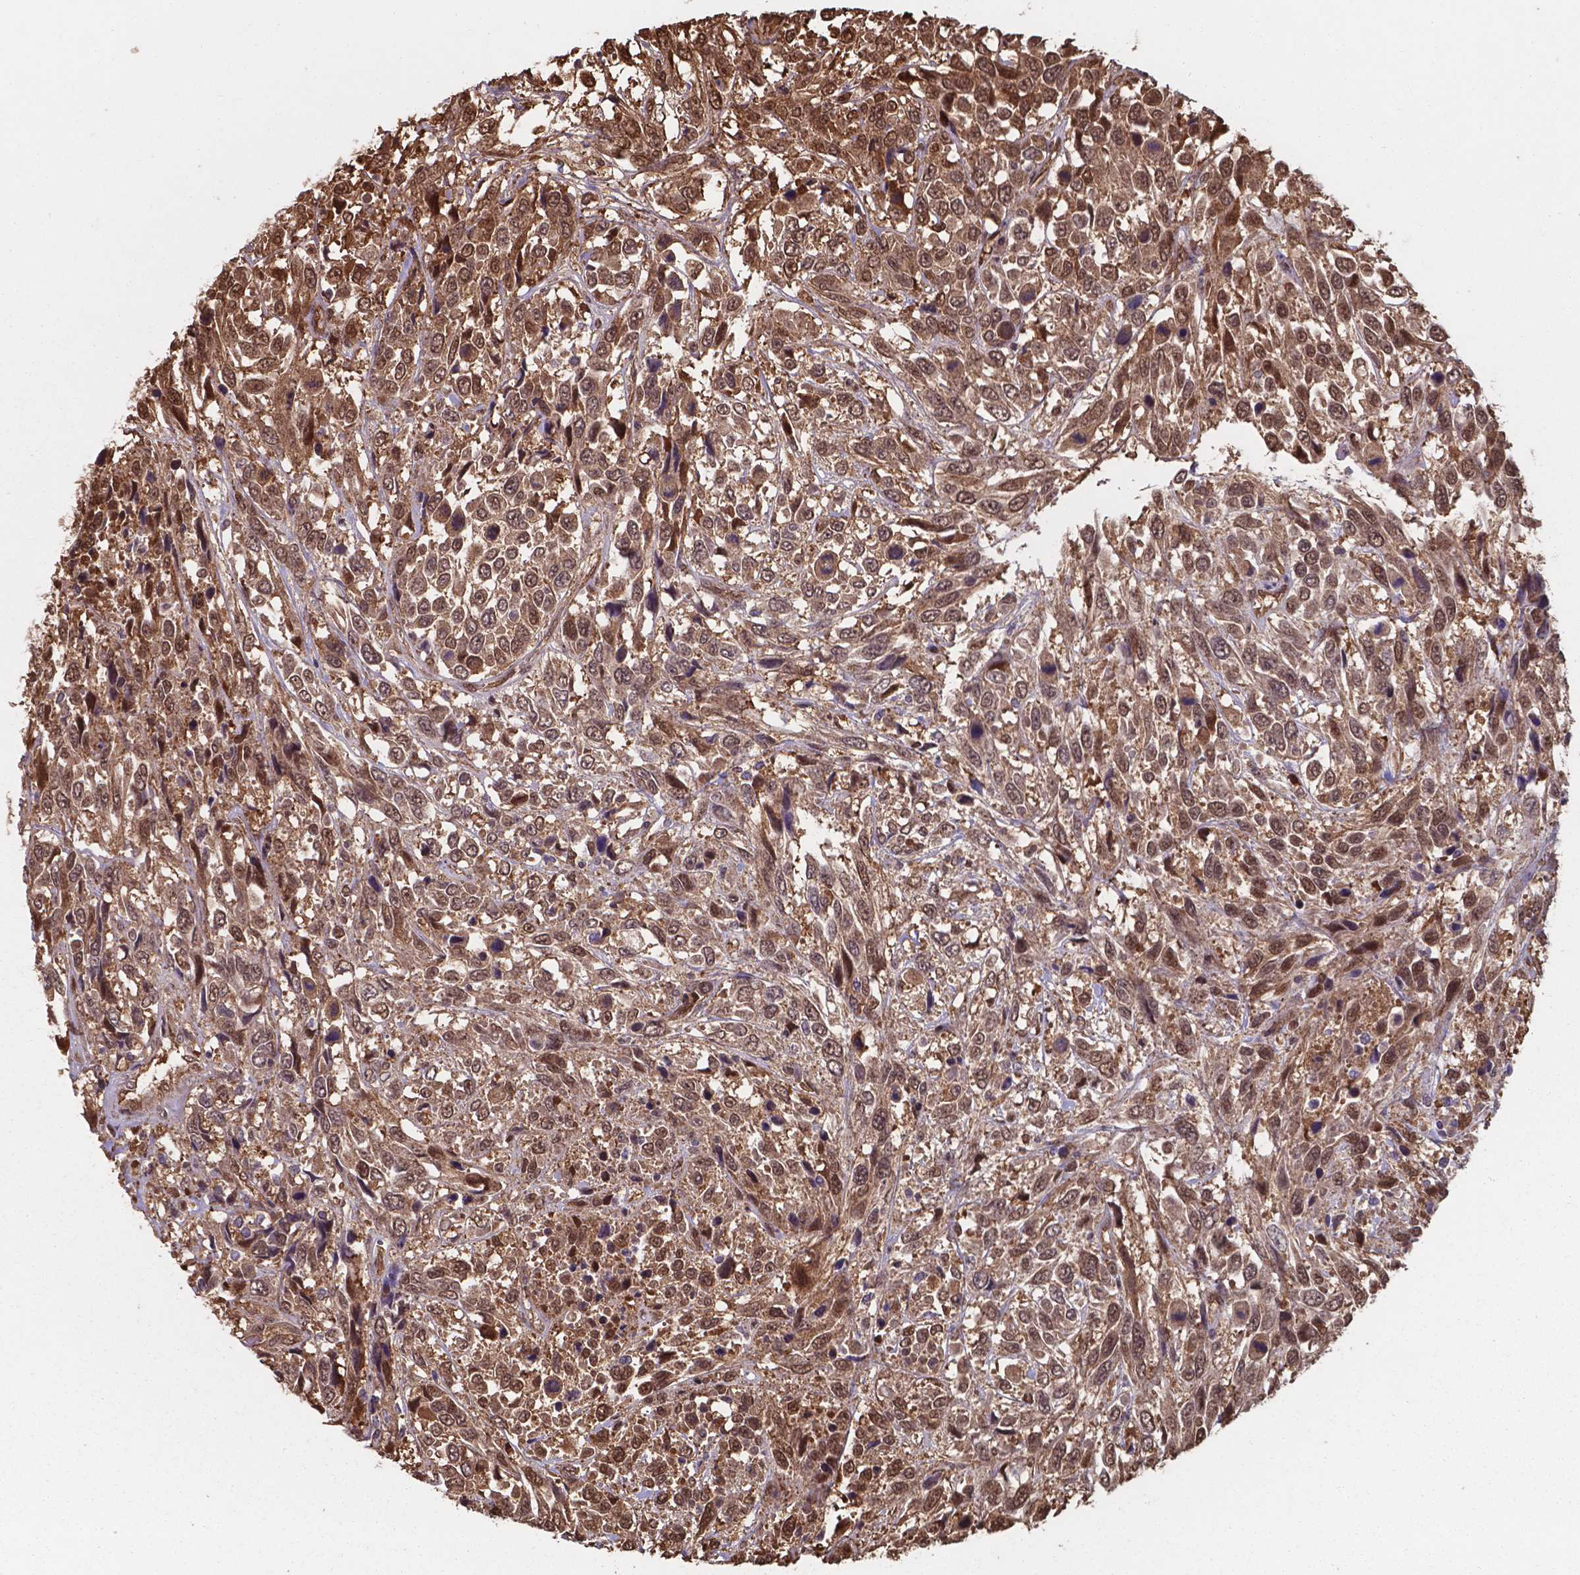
{"staining": {"intensity": "moderate", "quantity": ">75%", "location": "cytoplasmic/membranous,nuclear"}, "tissue": "urothelial cancer", "cell_type": "Tumor cells", "image_type": "cancer", "snomed": [{"axis": "morphology", "description": "Urothelial carcinoma, High grade"}, {"axis": "topography", "description": "Urinary bladder"}], "caption": "The image reveals immunohistochemical staining of urothelial carcinoma (high-grade). There is moderate cytoplasmic/membranous and nuclear staining is identified in about >75% of tumor cells.", "gene": "CHP2", "patient": {"sex": "female", "age": 70}}